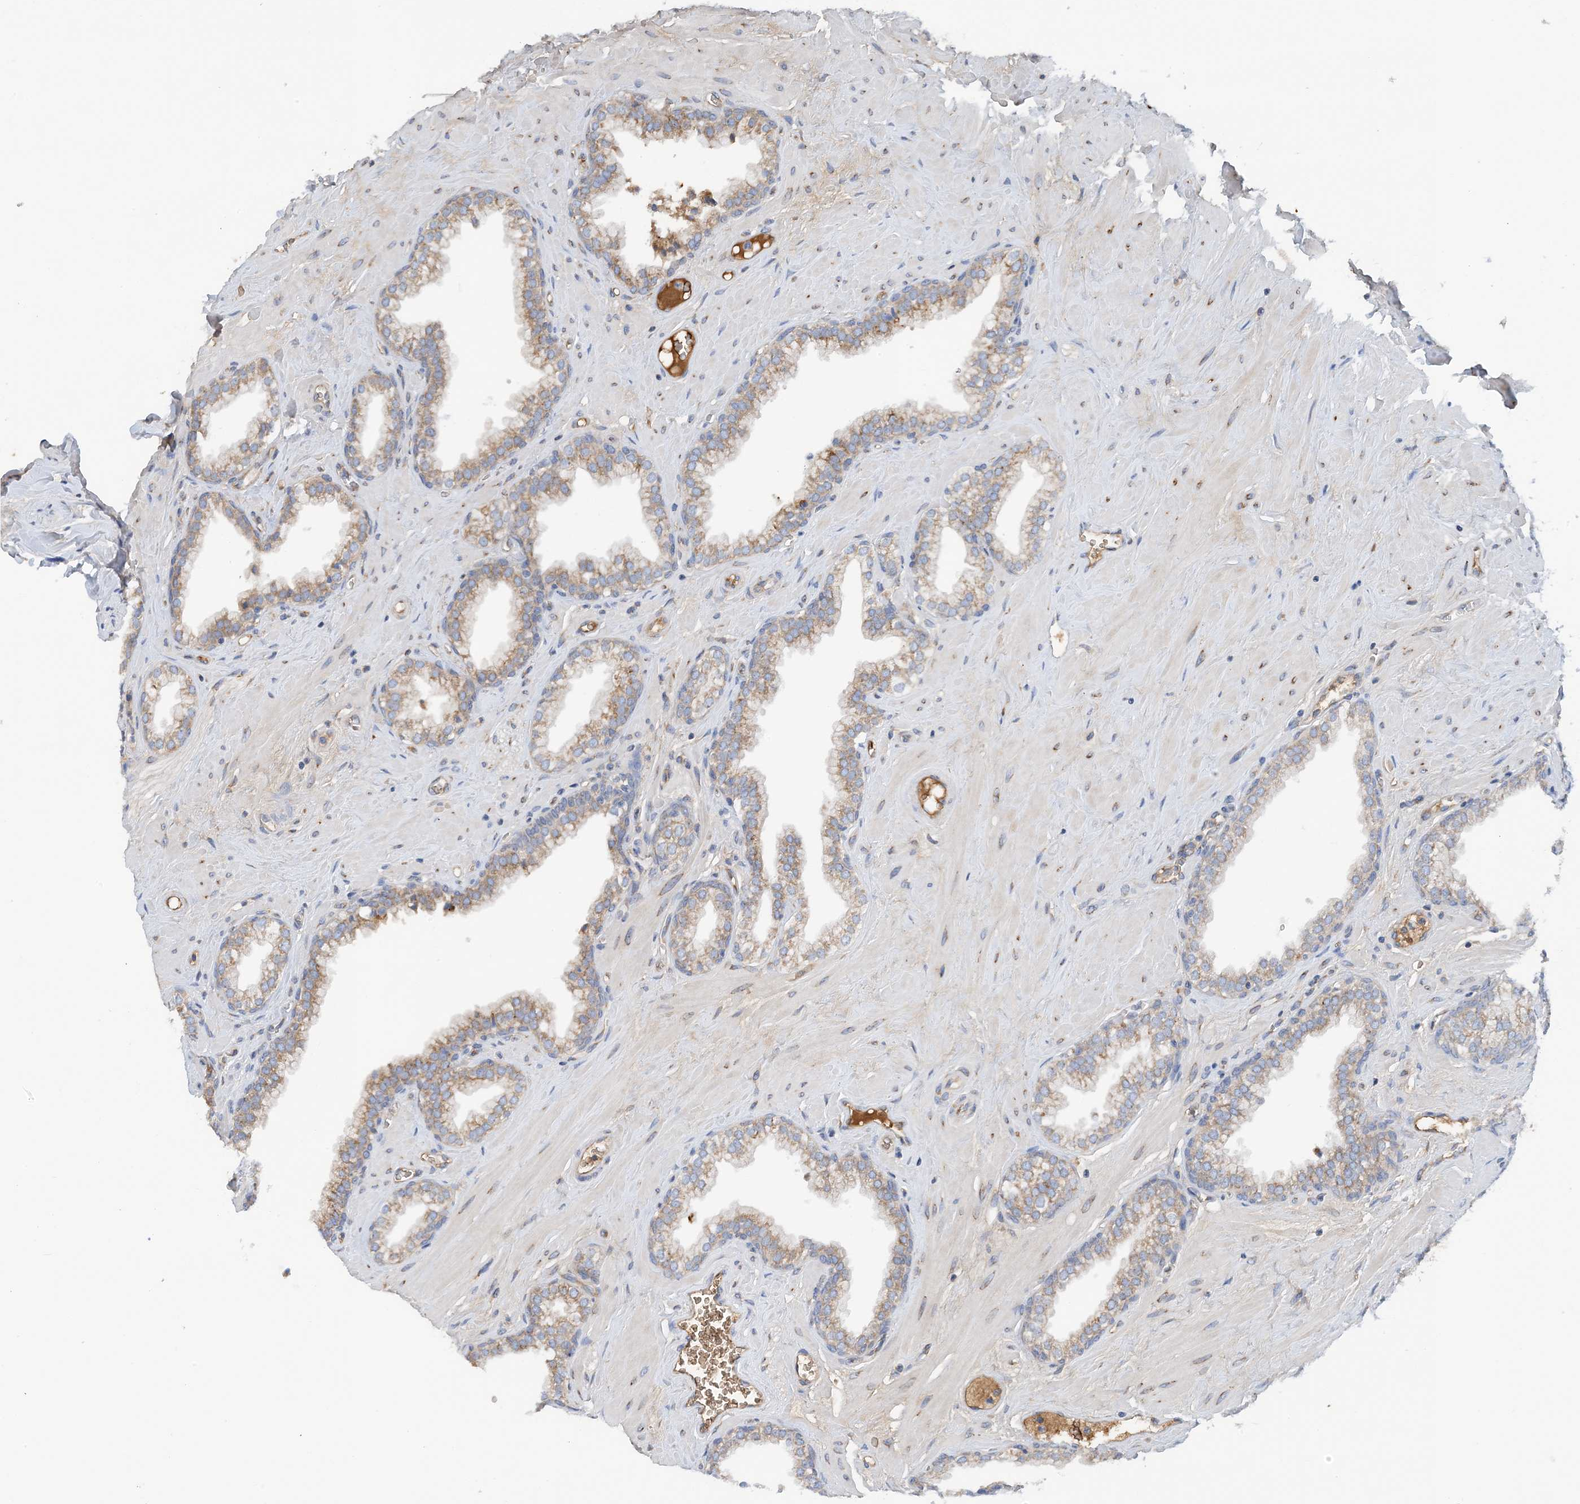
{"staining": {"intensity": "moderate", "quantity": ">75%", "location": "cytoplasmic/membranous"}, "tissue": "prostate", "cell_type": "Glandular cells", "image_type": "normal", "snomed": [{"axis": "morphology", "description": "Normal tissue, NOS"}, {"axis": "morphology", "description": "Urothelial carcinoma, Low grade"}, {"axis": "topography", "description": "Urinary bladder"}, {"axis": "topography", "description": "Prostate"}], "caption": "An immunohistochemistry histopathology image of normal tissue is shown. Protein staining in brown highlights moderate cytoplasmic/membranous positivity in prostate within glandular cells. (IHC, brightfield microscopy, high magnification).", "gene": "SLC5A11", "patient": {"sex": "male", "age": 60}}